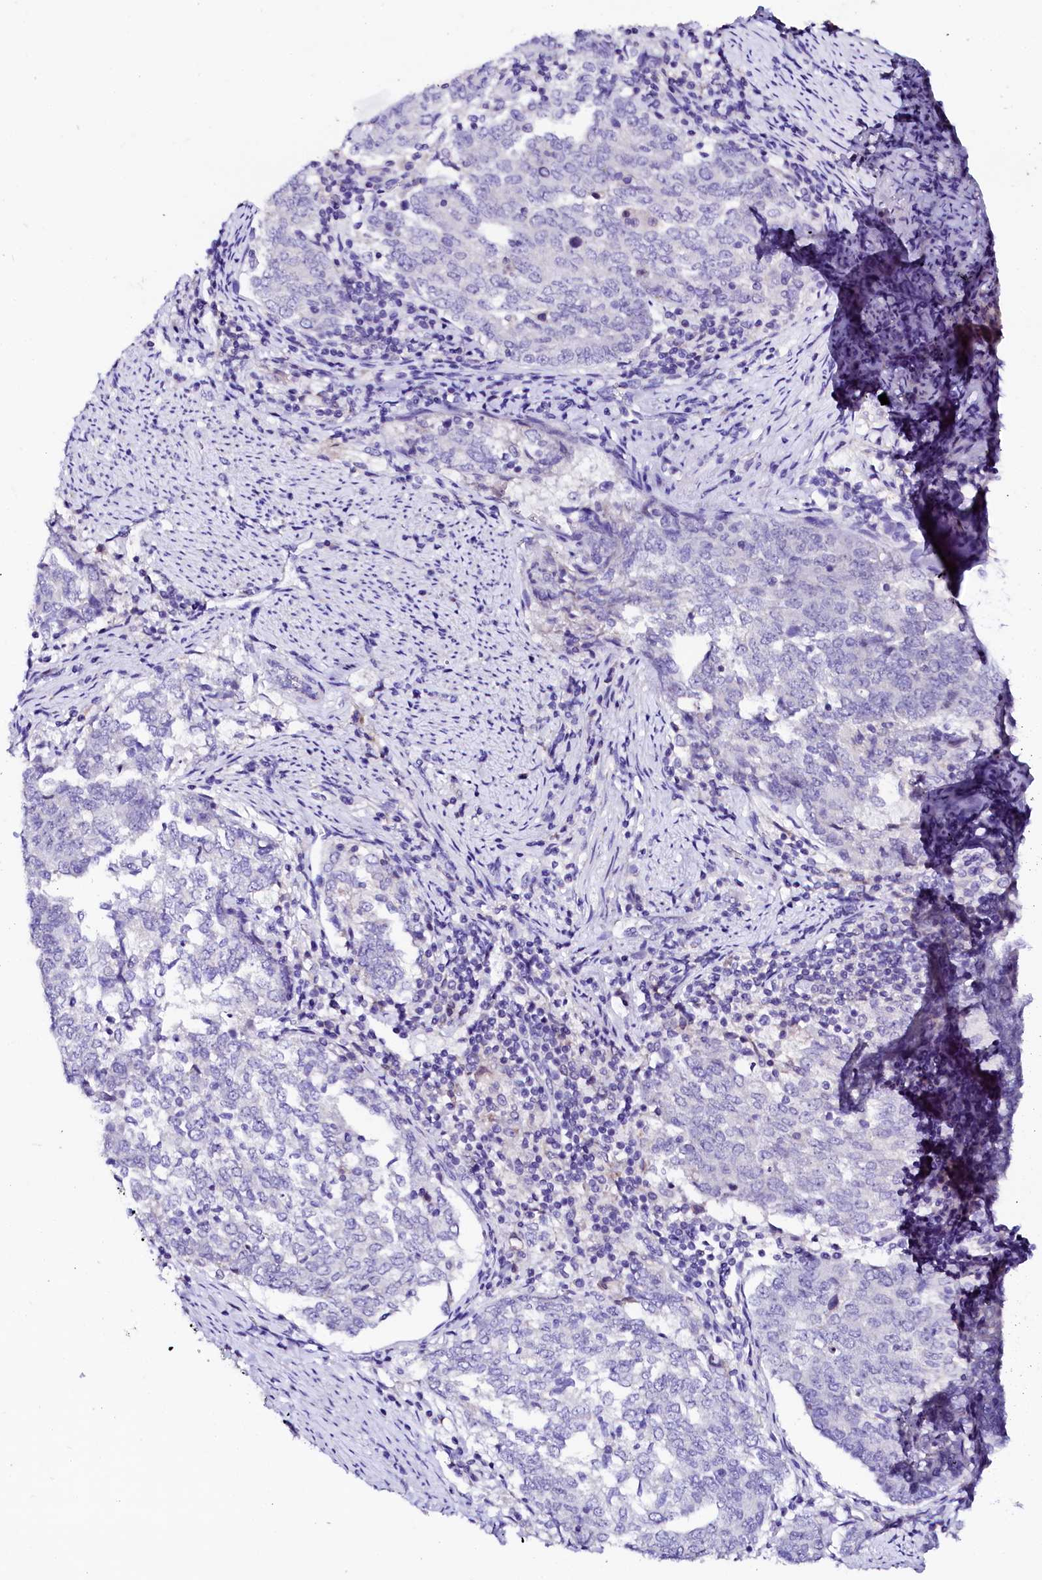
{"staining": {"intensity": "negative", "quantity": "none", "location": "none"}, "tissue": "endometrial cancer", "cell_type": "Tumor cells", "image_type": "cancer", "snomed": [{"axis": "morphology", "description": "Adenocarcinoma, NOS"}, {"axis": "topography", "description": "Endometrium"}], "caption": "Human endometrial cancer (adenocarcinoma) stained for a protein using immunohistochemistry (IHC) shows no expression in tumor cells.", "gene": "NALF1", "patient": {"sex": "female", "age": 80}}